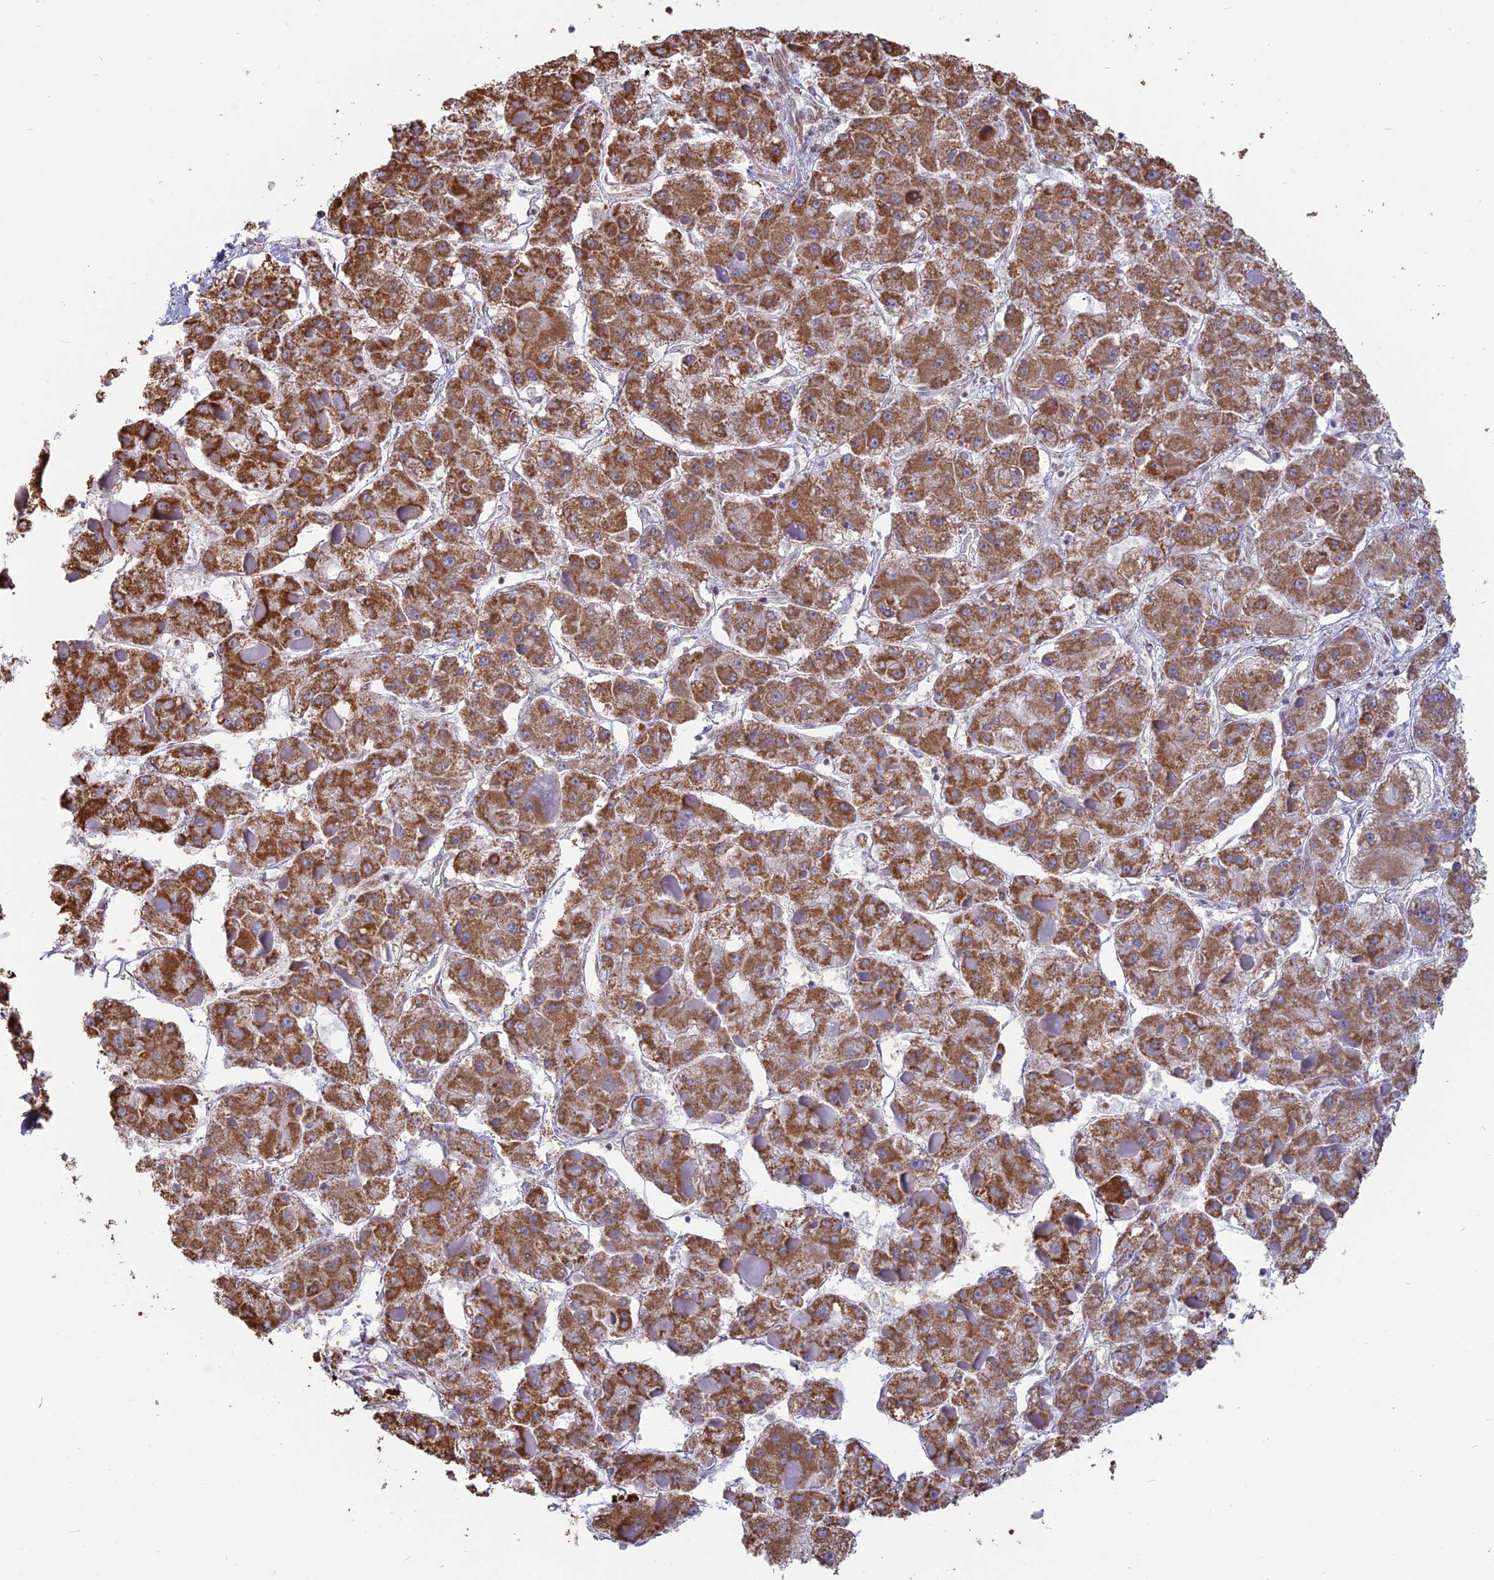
{"staining": {"intensity": "strong", "quantity": ">75%", "location": "cytoplasmic/membranous"}, "tissue": "liver cancer", "cell_type": "Tumor cells", "image_type": "cancer", "snomed": [{"axis": "morphology", "description": "Carcinoma, Hepatocellular, NOS"}, {"axis": "topography", "description": "Liver"}], "caption": "Protein expression analysis of liver cancer demonstrates strong cytoplasmic/membranous expression in about >75% of tumor cells.", "gene": "ARHGAP40", "patient": {"sex": "female", "age": 73}}